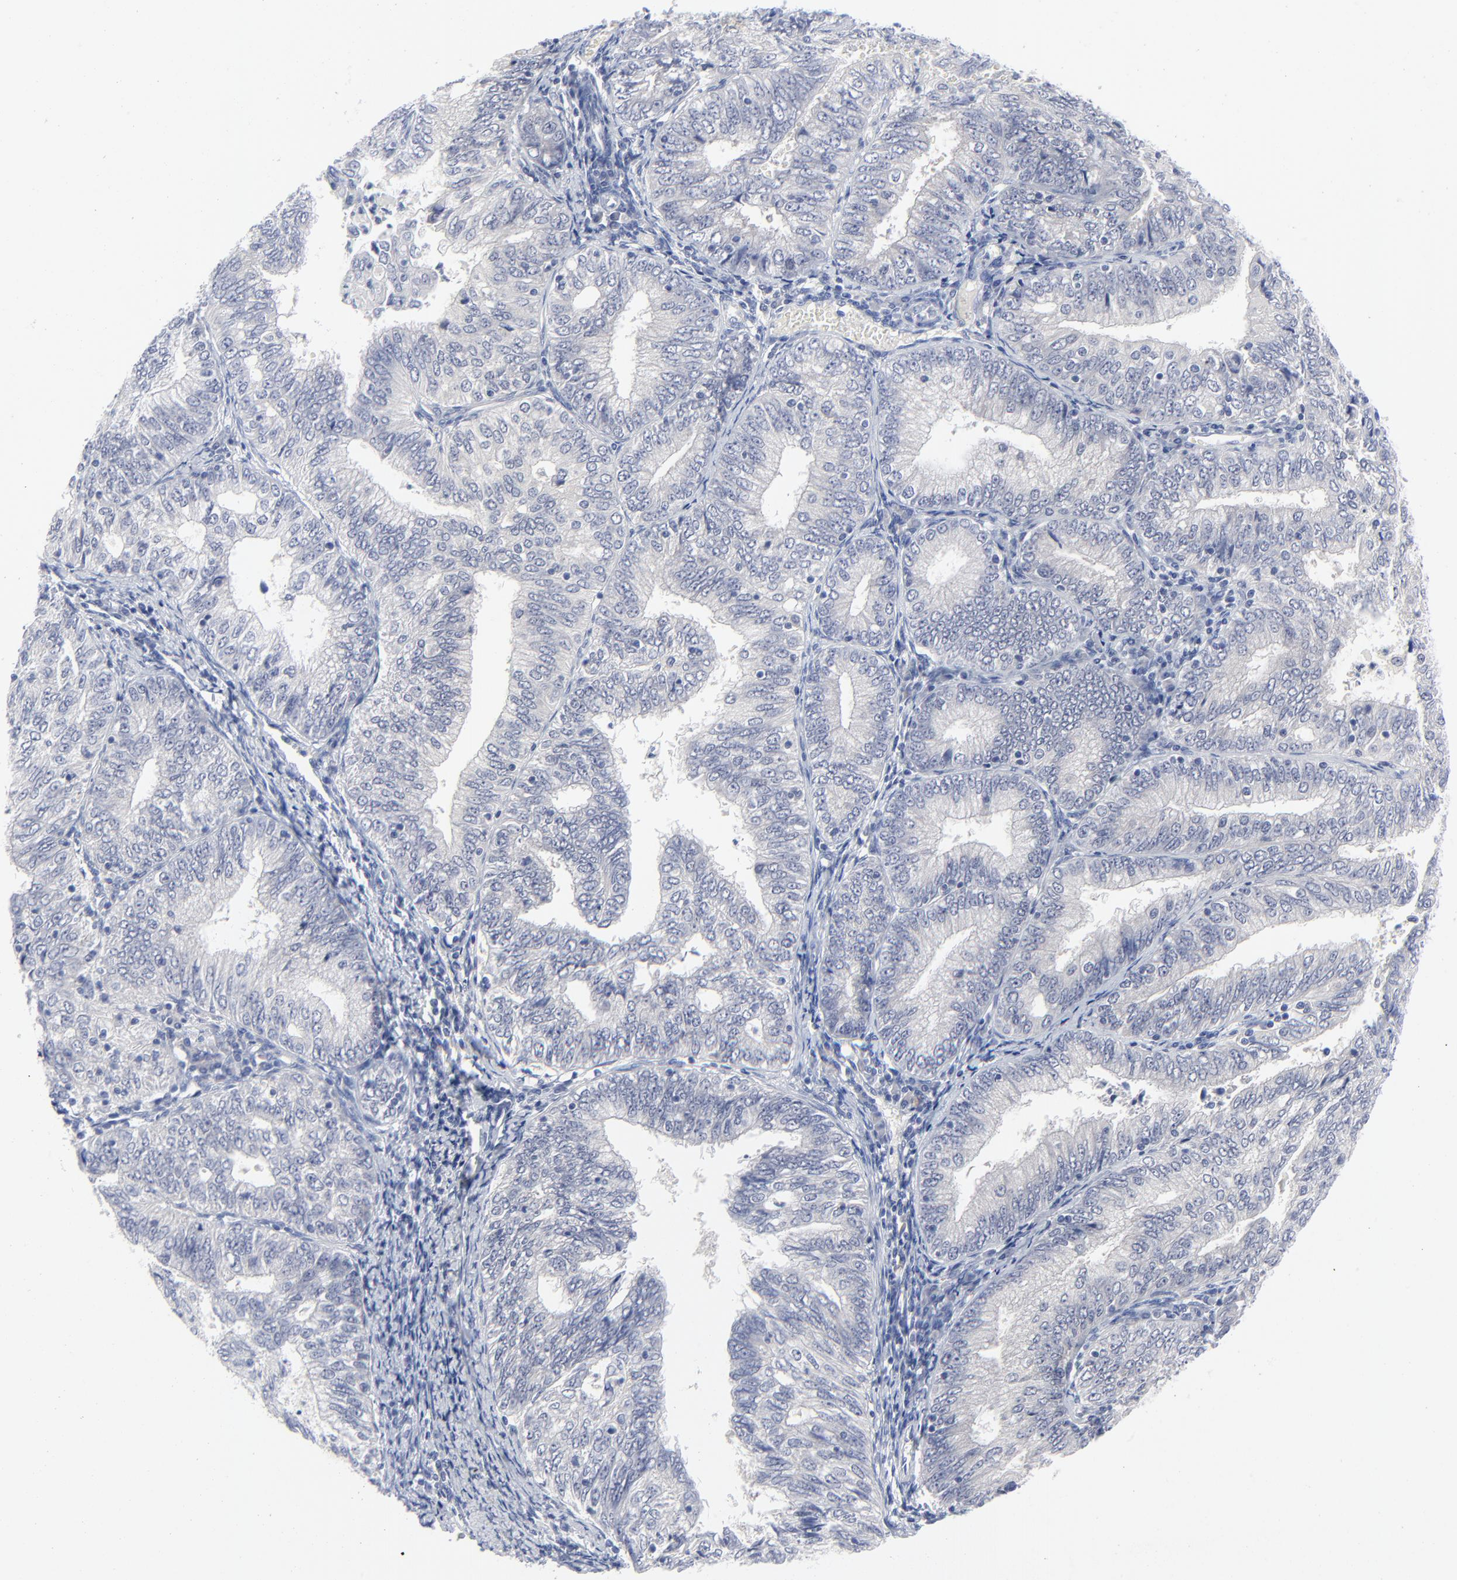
{"staining": {"intensity": "negative", "quantity": "none", "location": "none"}, "tissue": "endometrial cancer", "cell_type": "Tumor cells", "image_type": "cancer", "snomed": [{"axis": "morphology", "description": "Adenocarcinoma, NOS"}, {"axis": "topography", "description": "Endometrium"}], "caption": "Immunohistochemistry of endometrial cancer exhibits no positivity in tumor cells.", "gene": "CLEC4G", "patient": {"sex": "female", "age": 69}}